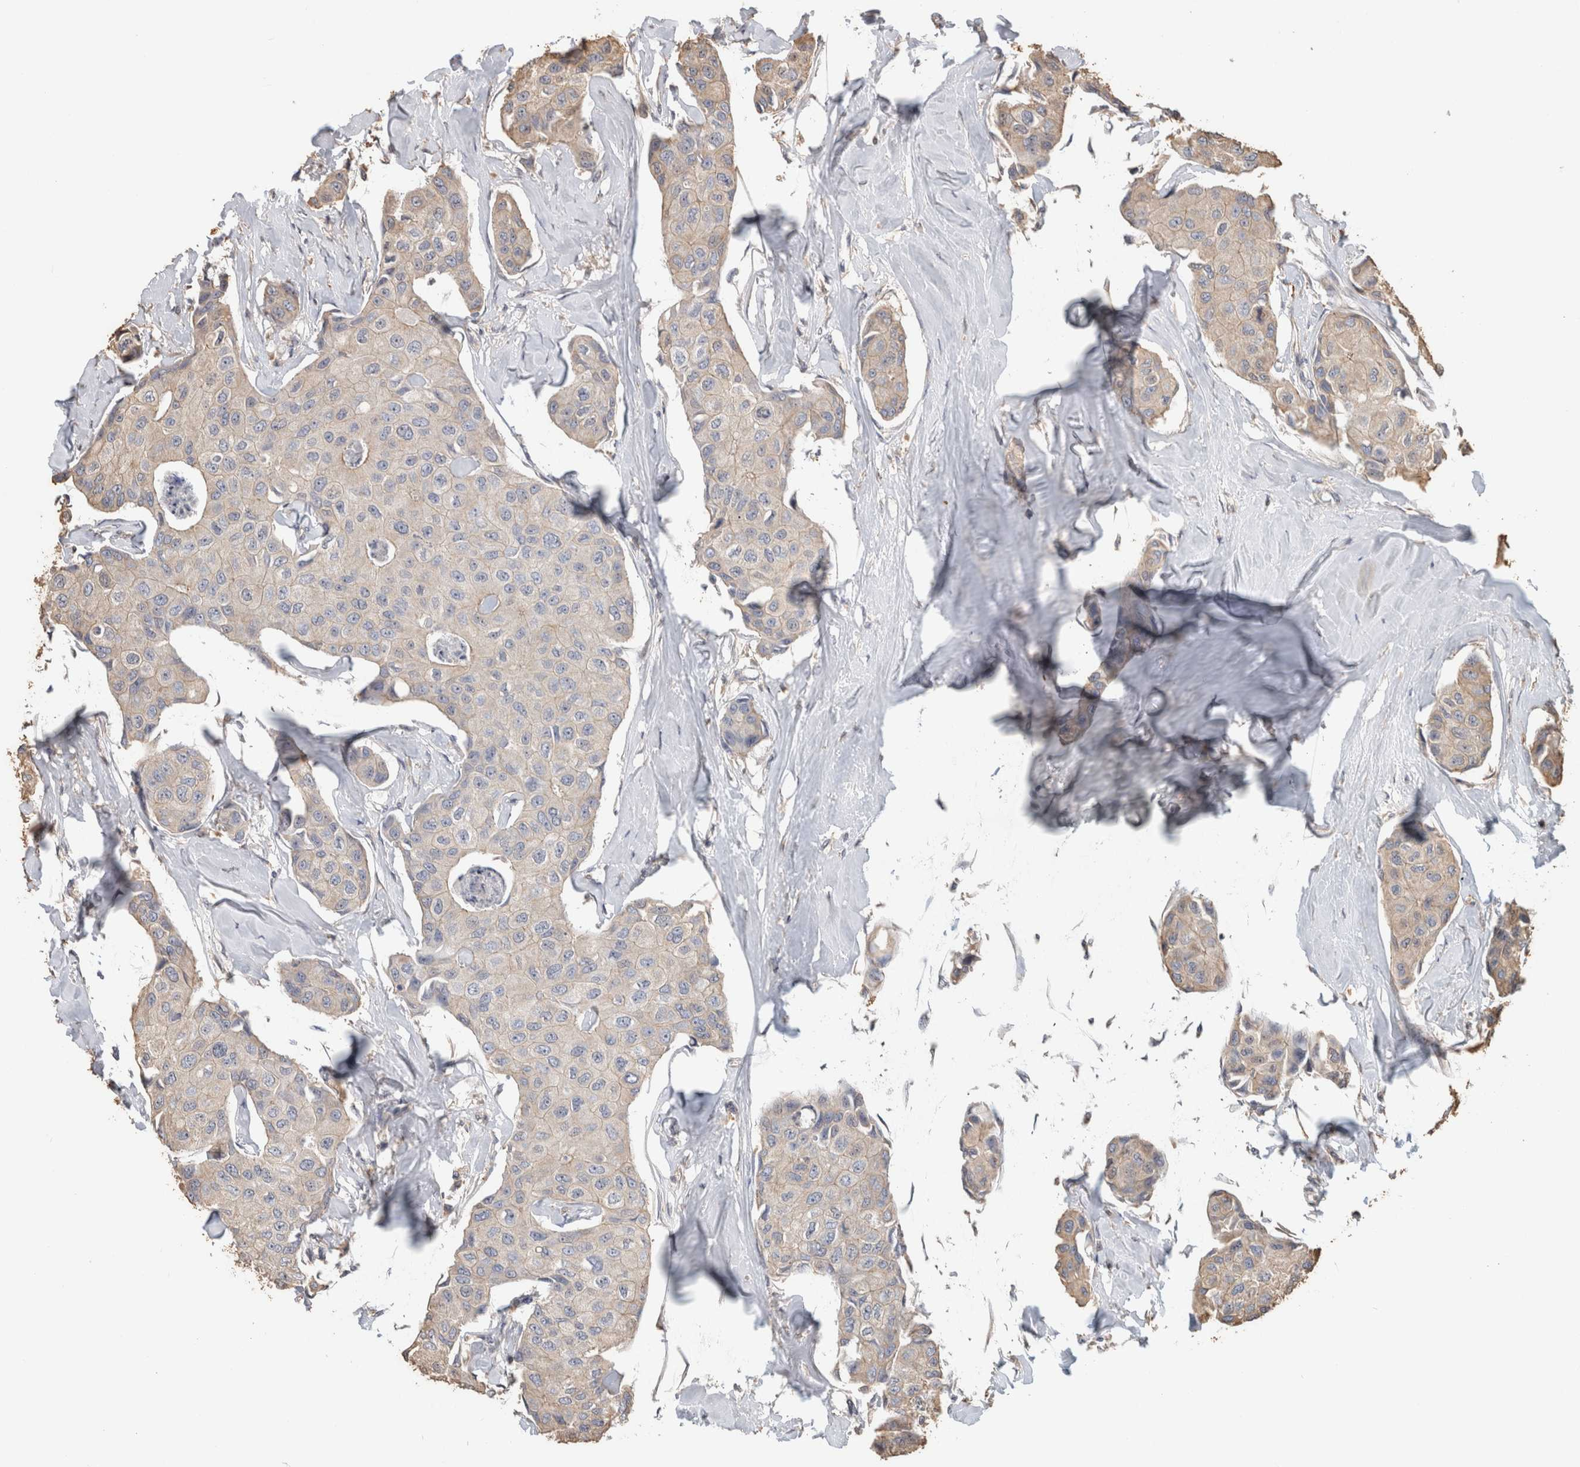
{"staining": {"intensity": "negative", "quantity": "none", "location": "none"}, "tissue": "breast cancer", "cell_type": "Tumor cells", "image_type": "cancer", "snomed": [{"axis": "morphology", "description": "Duct carcinoma"}, {"axis": "topography", "description": "Breast"}], "caption": "This is an immunohistochemistry photomicrograph of breast cancer. There is no positivity in tumor cells.", "gene": "CLIP1", "patient": {"sex": "female", "age": 80}}